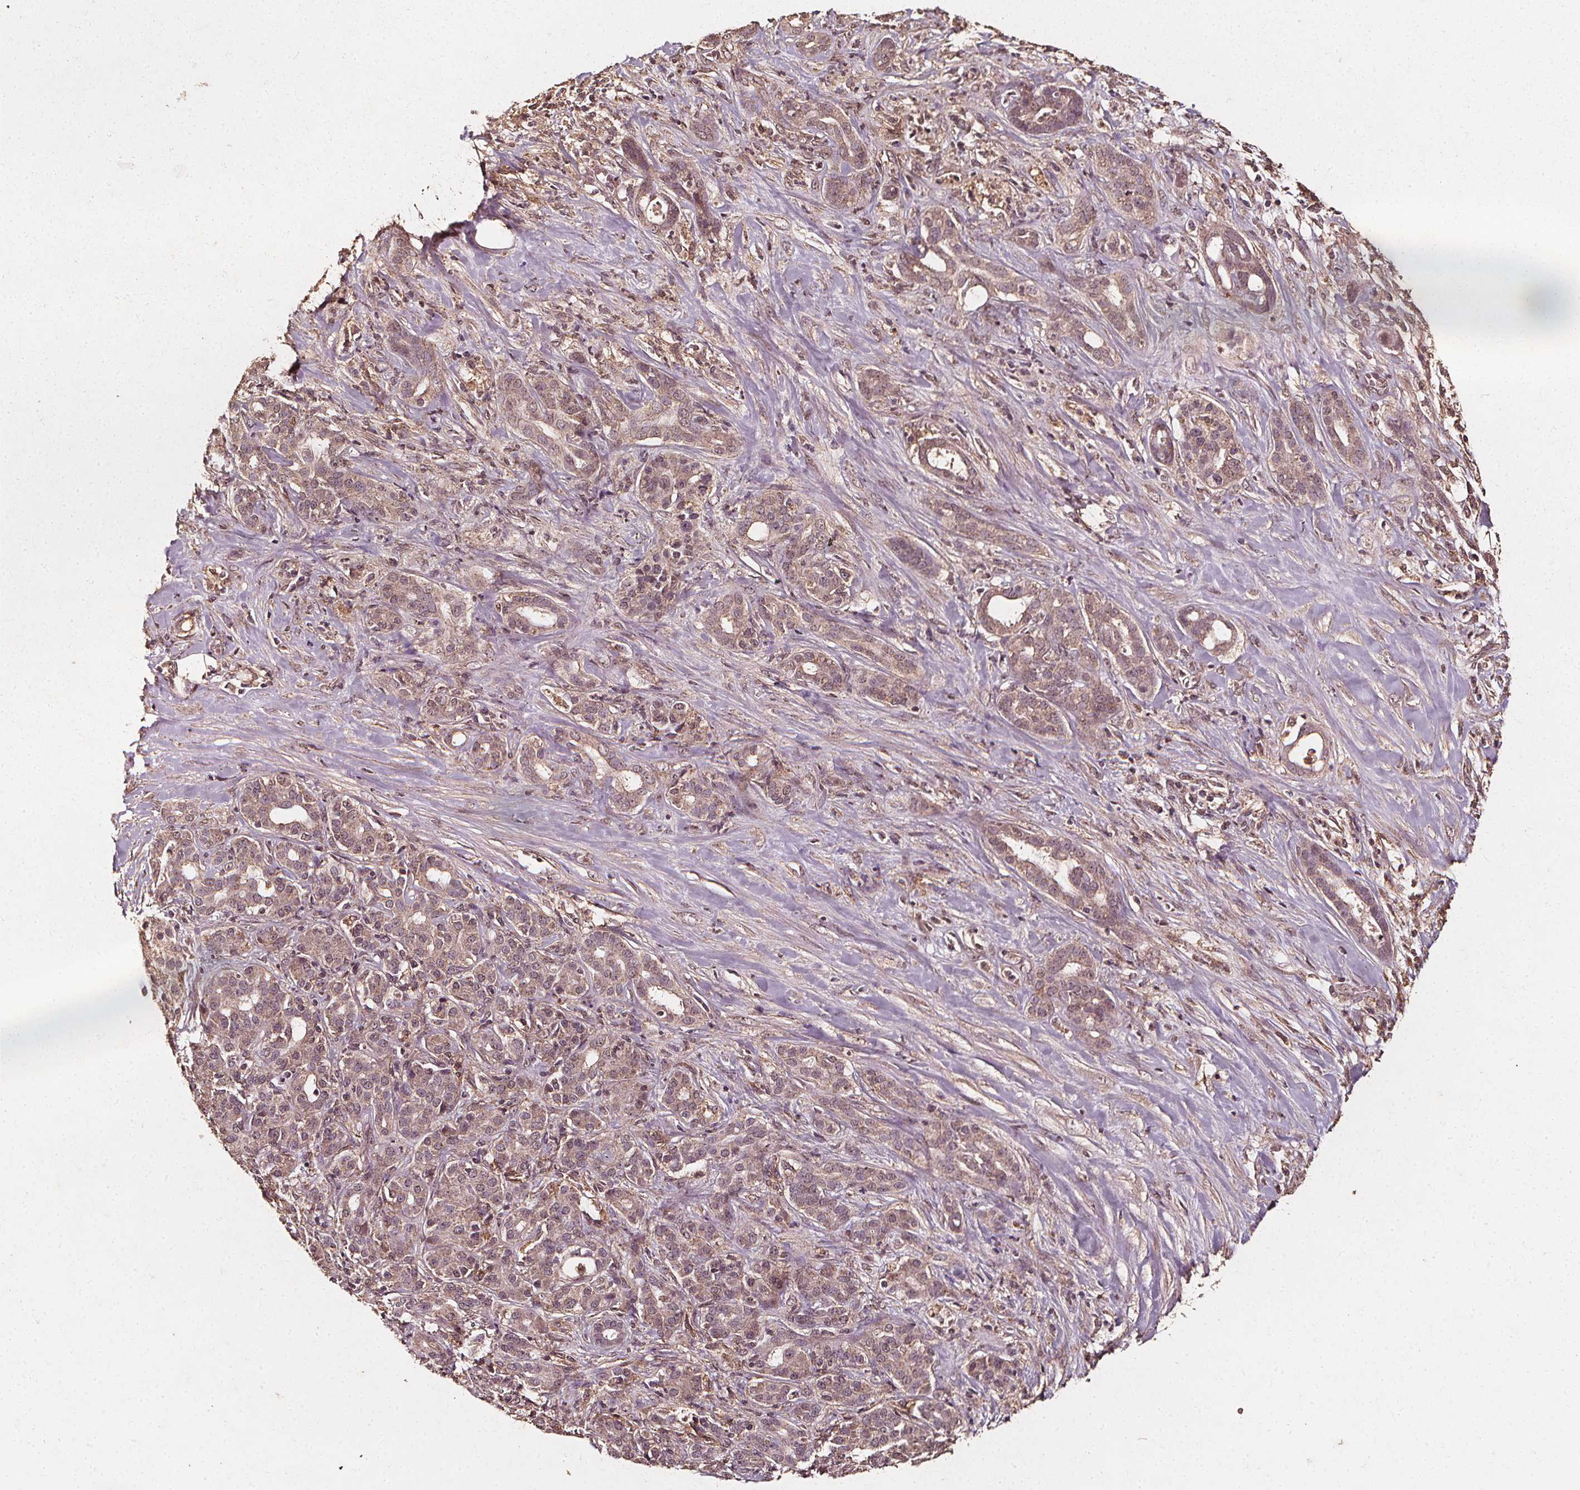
{"staining": {"intensity": "weak", "quantity": "25%-75%", "location": "cytoplasmic/membranous"}, "tissue": "pancreatic cancer", "cell_type": "Tumor cells", "image_type": "cancer", "snomed": [{"axis": "morphology", "description": "Normal tissue, NOS"}, {"axis": "morphology", "description": "Inflammation, NOS"}, {"axis": "morphology", "description": "Adenocarcinoma, NOS"}, {"axis": "topography", "description": "Pancreas"}], "caption": "Immunohistochemistry (IHC) of human adenocarcinoma (pancreatic) exhibits low levels of weak cytoplasmic/membranous expression in about 25%-75% of tumor cells.", "gene": "ABCA1", "patient": {"sex": "male", "age": 57}}